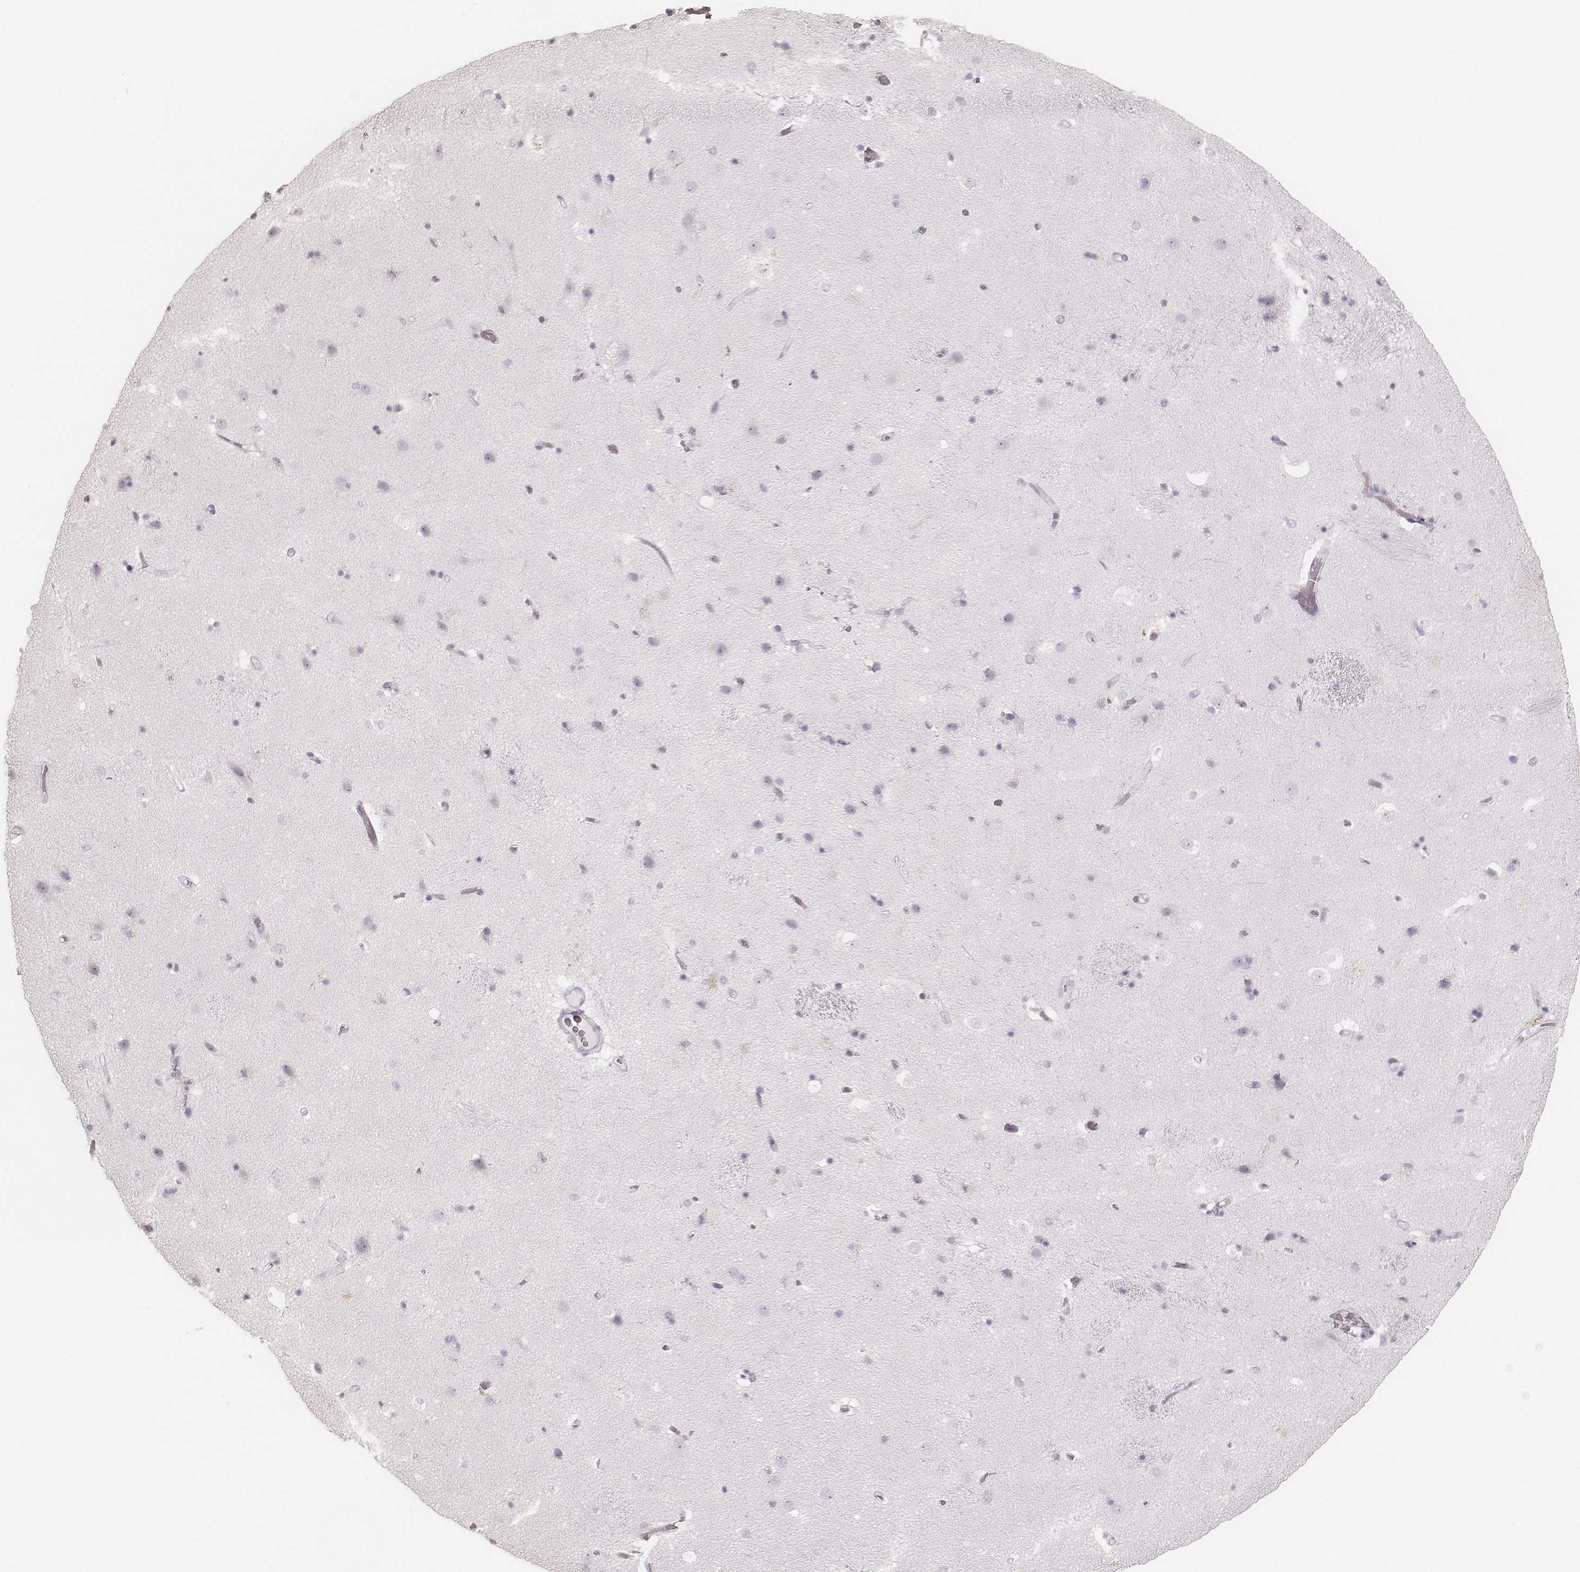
{"staining": {"intensity": "negative", "quantity": "none", "location": "none"}, "tissue": "caudate", "cell_type": "Glial cells", "image_type": "normal", "snomed": [{"axis": "morphology", "description": "Normal tissue, NOS"}, {"axis": "topography", "description": "Lateral ventricle wall"}], "caption": "High power microscopy histopathology image of an immunohistochemistry (IHC) photomicrograph of unremarkable caudate, revealing no significant expression in glial cells.", "gene": "KRT82", "patient": {"sex": "female", "age": 71}}